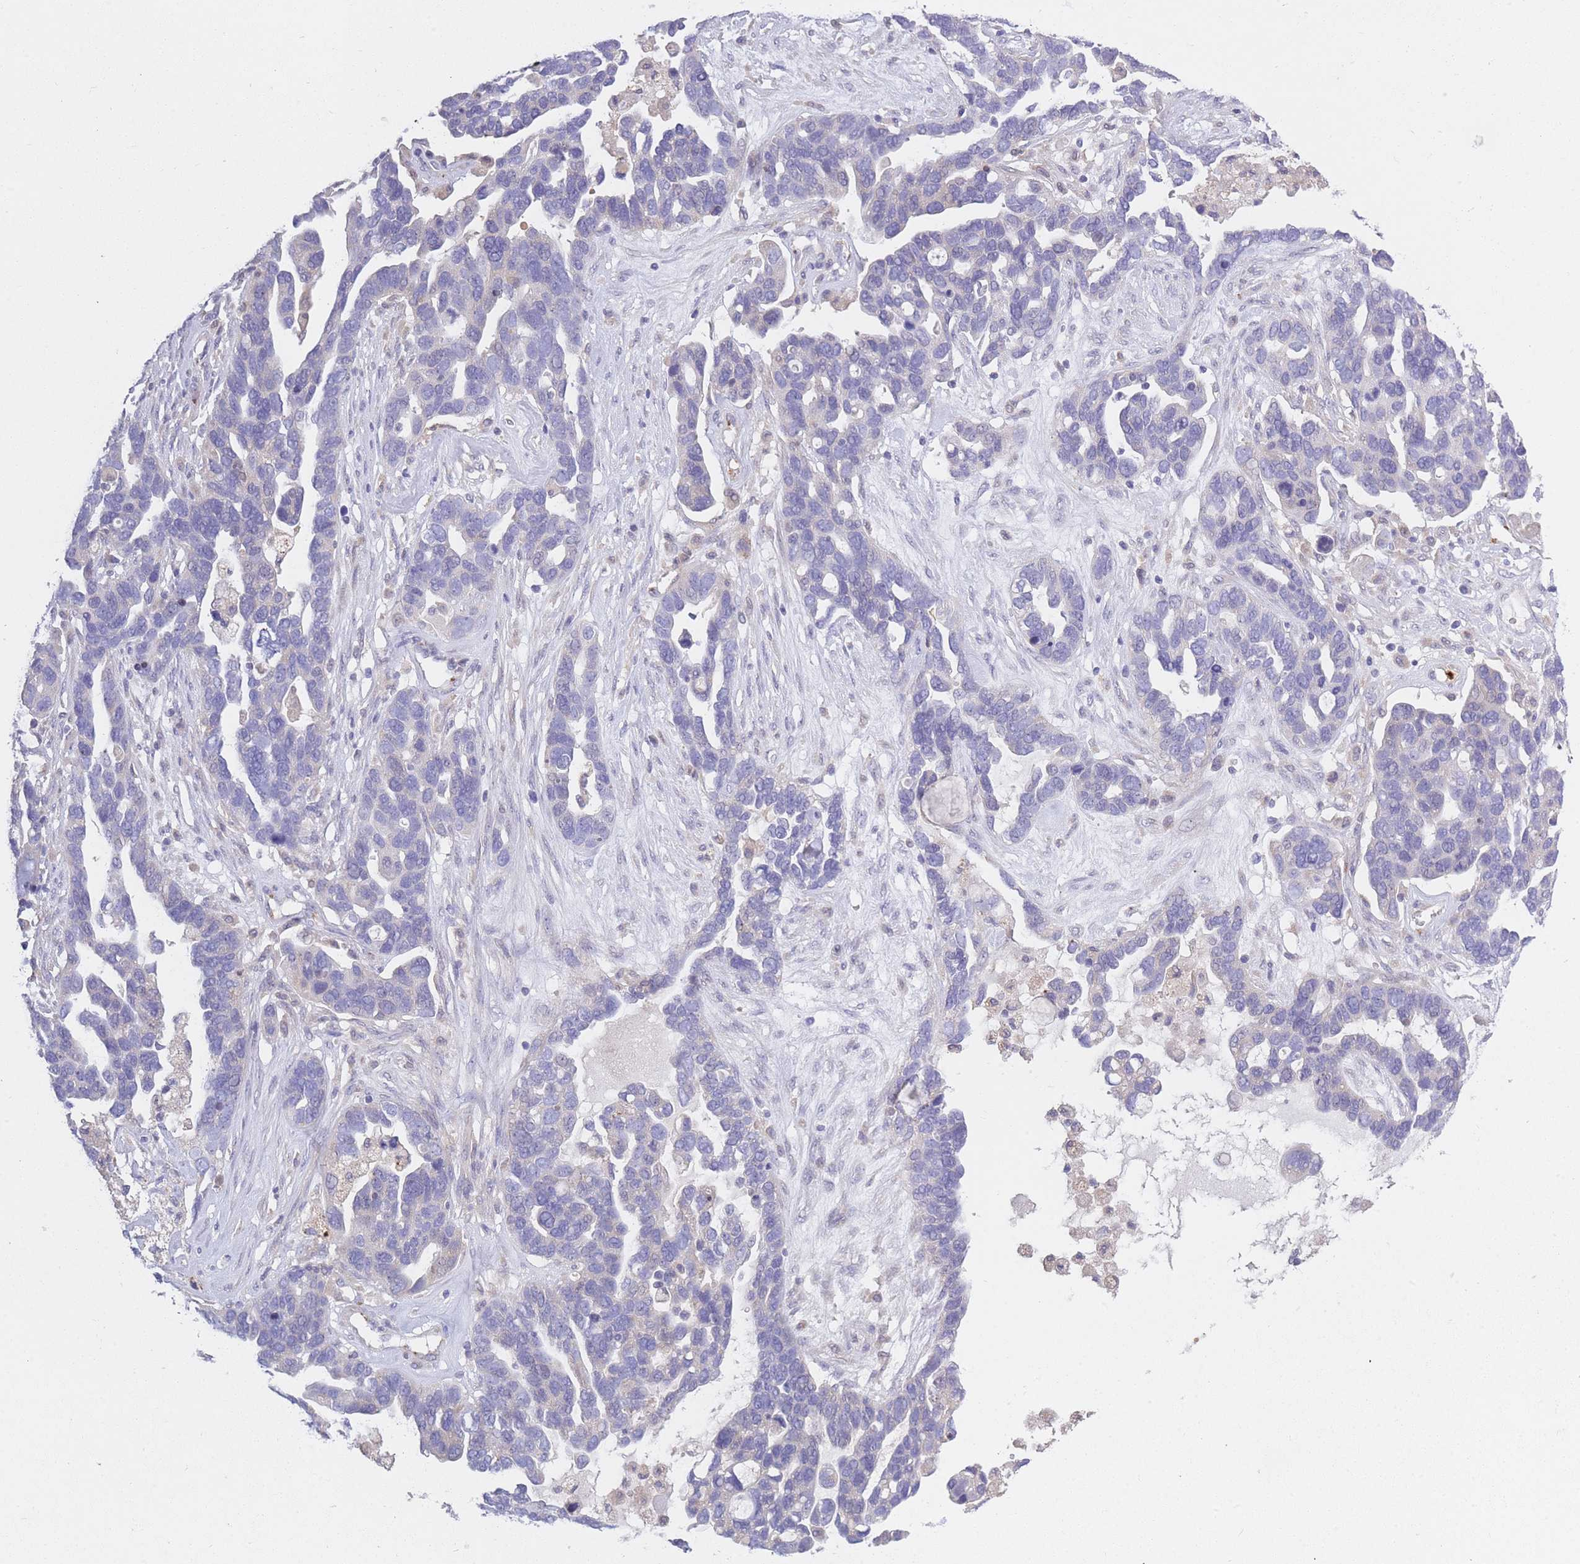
{"staining": {"intensity": "negative", "quantity": "none", "location": "none"}, "tissue": "ovarian cancer", "cell_type": "Tumor cells", "image_type": "cancer", "snomed": [{"axis": "morphology", "description": "Cystadenocarcinoma, serous, NOS"}, {"axis": "topography", "description": "Ovary"}], "caption": "Tumor cells show no significant positivity in serous cystadenocarcinoma (ovarian).", "gene": "CENPM", "patient": {"sex": "female", "age": 54}}